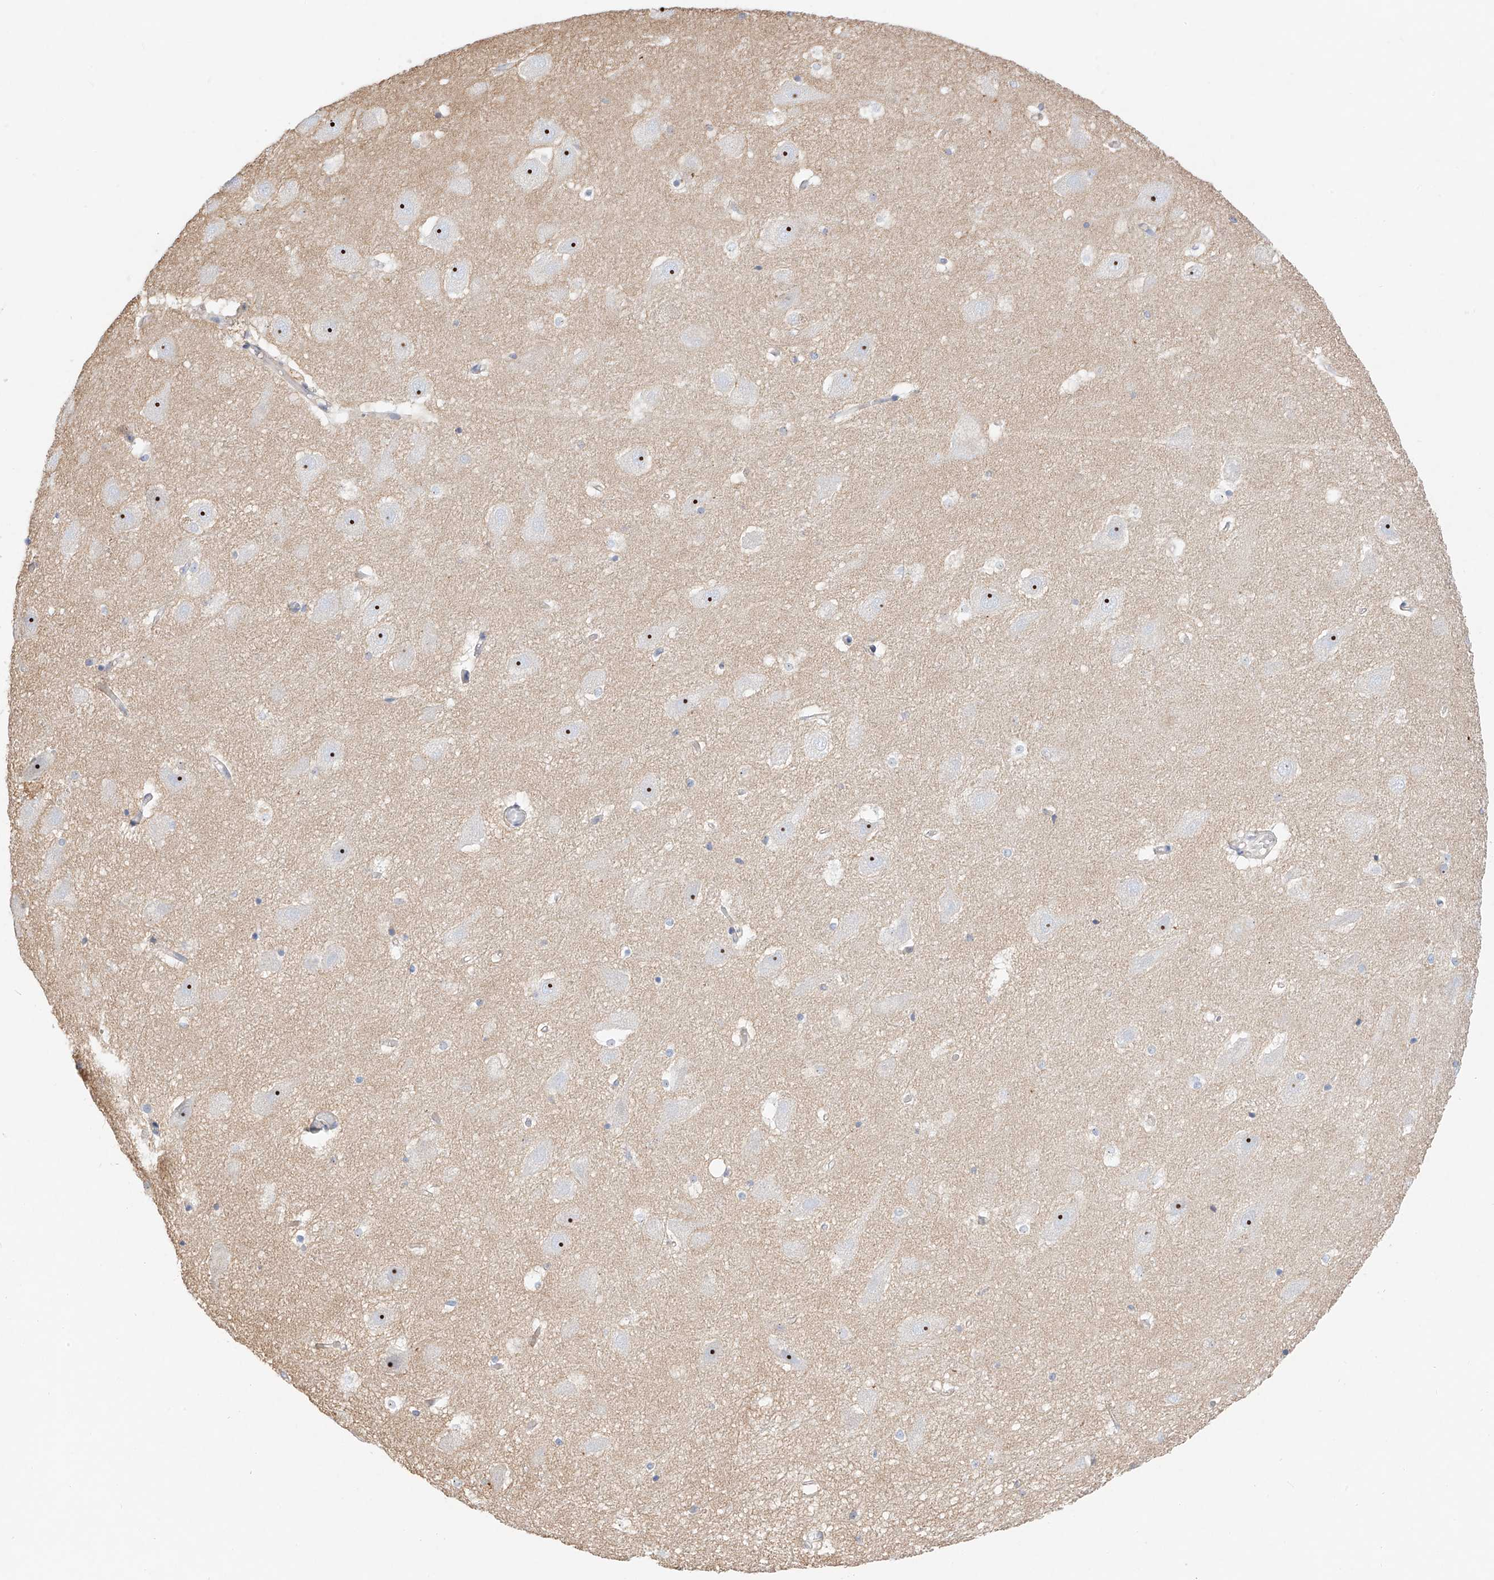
{"staining": {"intensity": "negative", "quantity": "none", "location": "none"}, "tissue": "hippocampus", "cell_type": "Glial cells", "image_type": "normal", "snomed": [{"axis": "morphology", "description": "Normal tissue, NOS"}, {"axis": "topography", "description": "Hippocampus"}], "caption": "This is an IHC photomicrograph of benign hippocampus. There is no staining in glial cells.", "gene": "SNU13", "patient": {"sex": "female", "age": 52}}